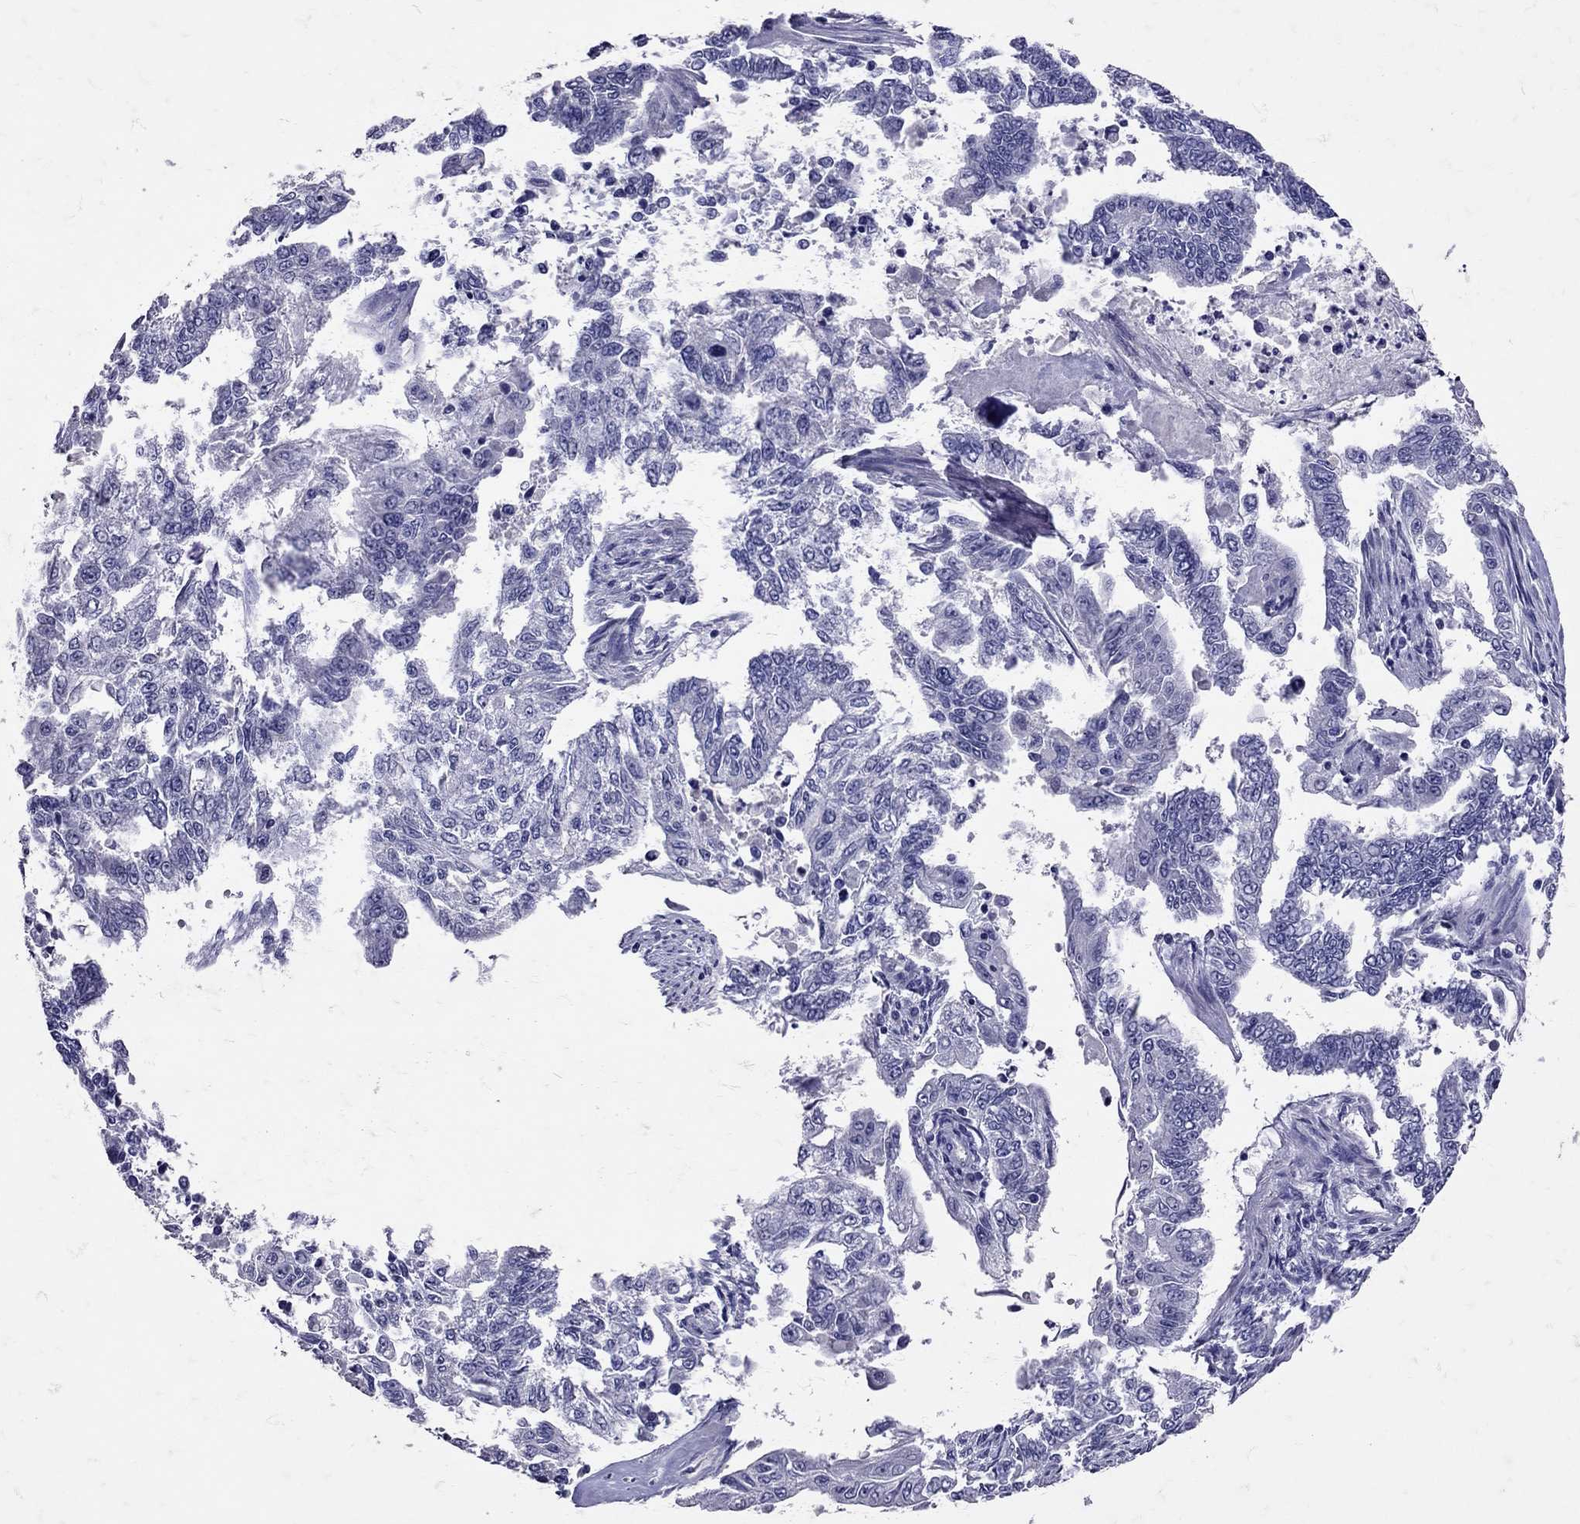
{"staining": {"intensity": "negative", "quantity": "none", "location": "none"}, "tissue": "endometrial cancer", "cell_type": "Tumor cells", "image_type": "cancer", "snomed": [{"axis": "morphology", "description": "Adenocarcinoma, NOS"}, {"axis": "topography", "description": "Uterus"}], "caption": "Micrograph shows no significant protein staining in tumor cells of adenocarcinoma (endometrial). The staining is performed using DAB brown chromogen with nuclei counter-stained in using hematoxylin.", "gene": "SST", "patient": {"sex": "female", "age": 59}}